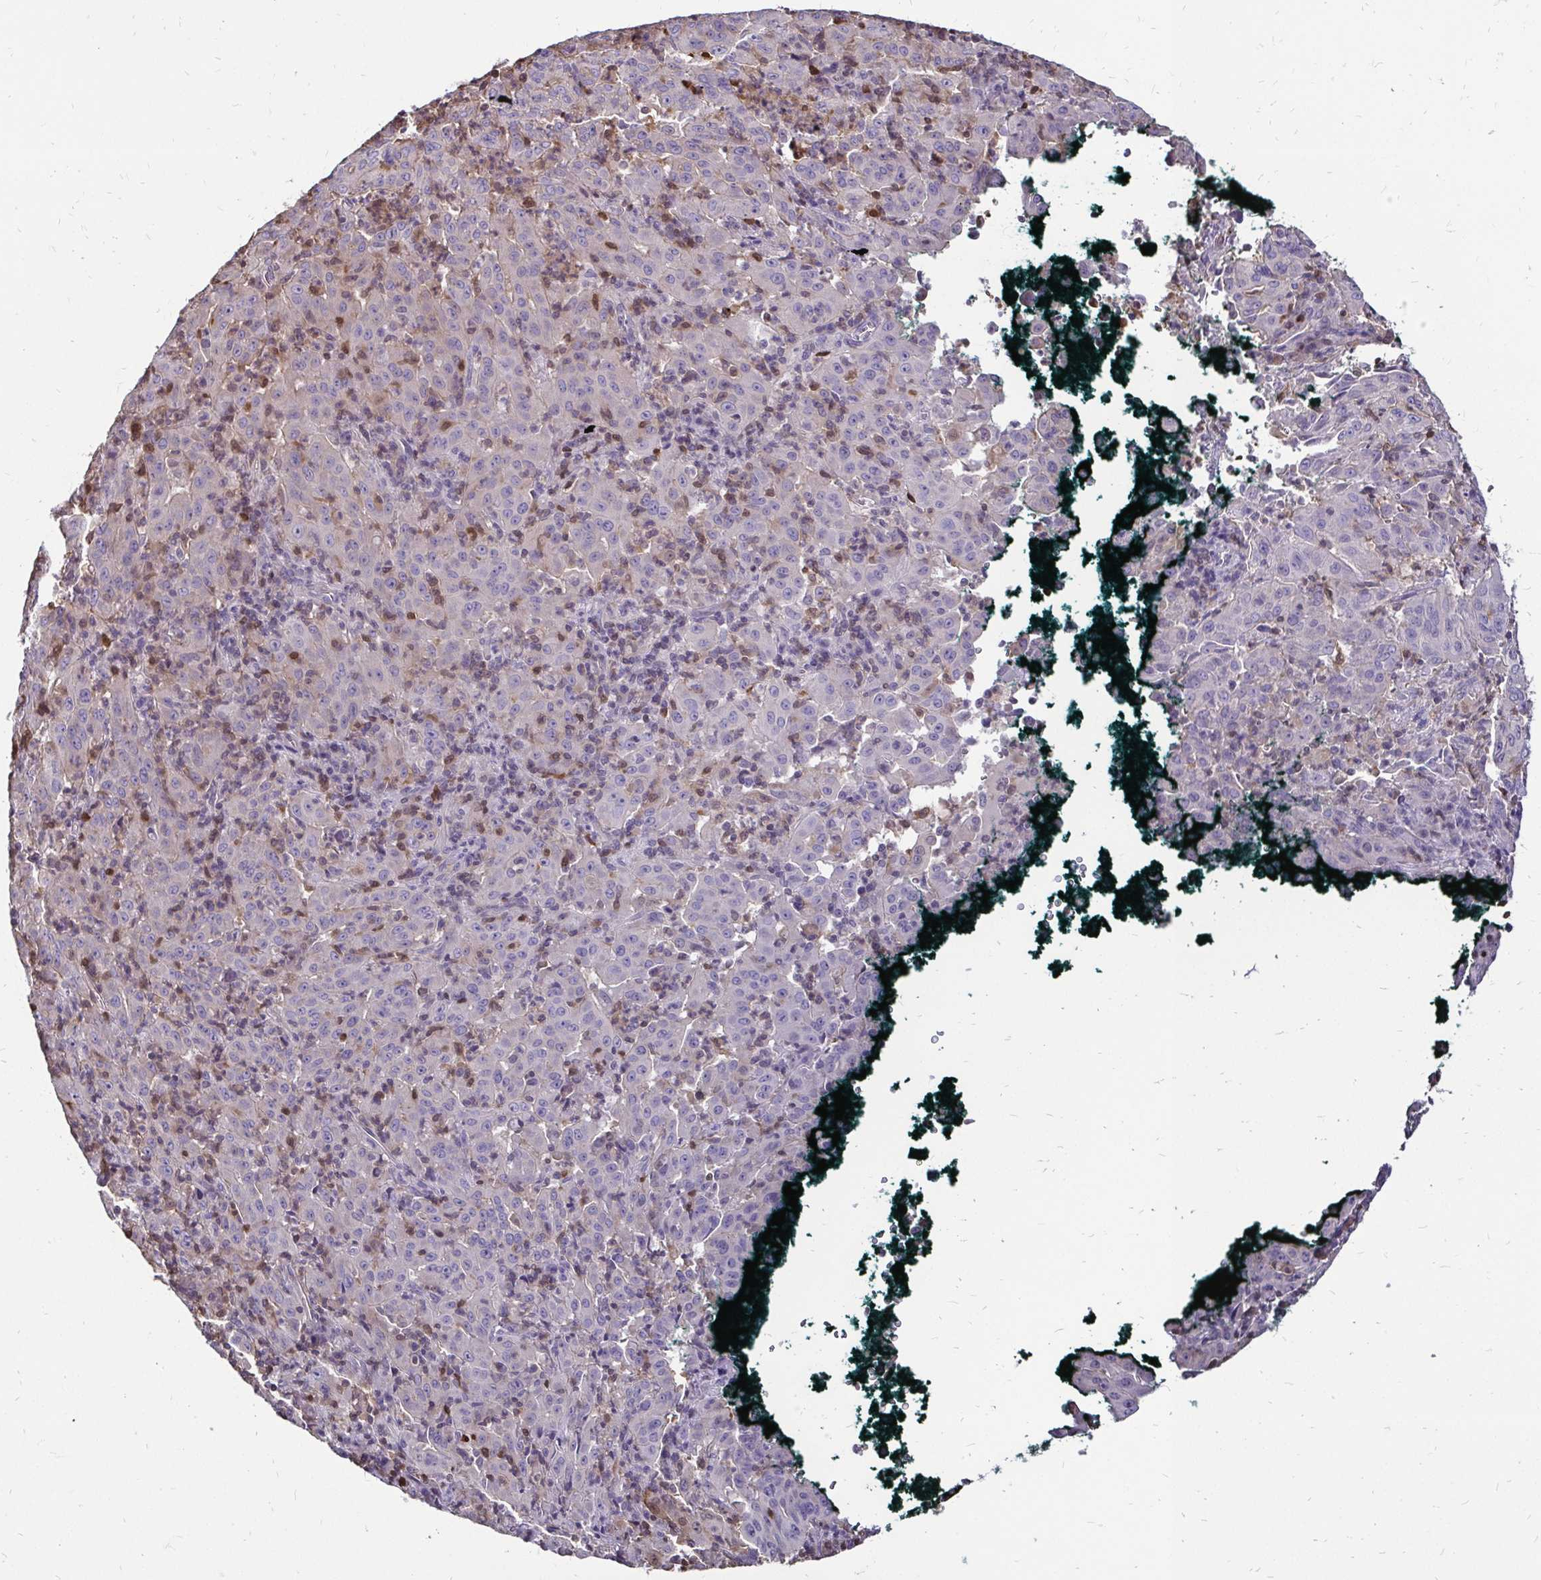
{"staining": {"intensity": "negative", "quantity": "none", "location": "none"}, "tissue": "pancreatic cancer", "cell_type": "Tumor cells", "image_type": "cancer", "snomed": [{"axis": "morphology", "description": "Adenocarcinoma, NOS"}, {"axis": "topography", "description": "Pancreas"}], "caption": "Photomicrograph shows no protein staining in tumor cells of pancreatic adenocarcinoma tissue.", "gene": "ZFP1", "patient": {"sex": "male", "age": 63}}